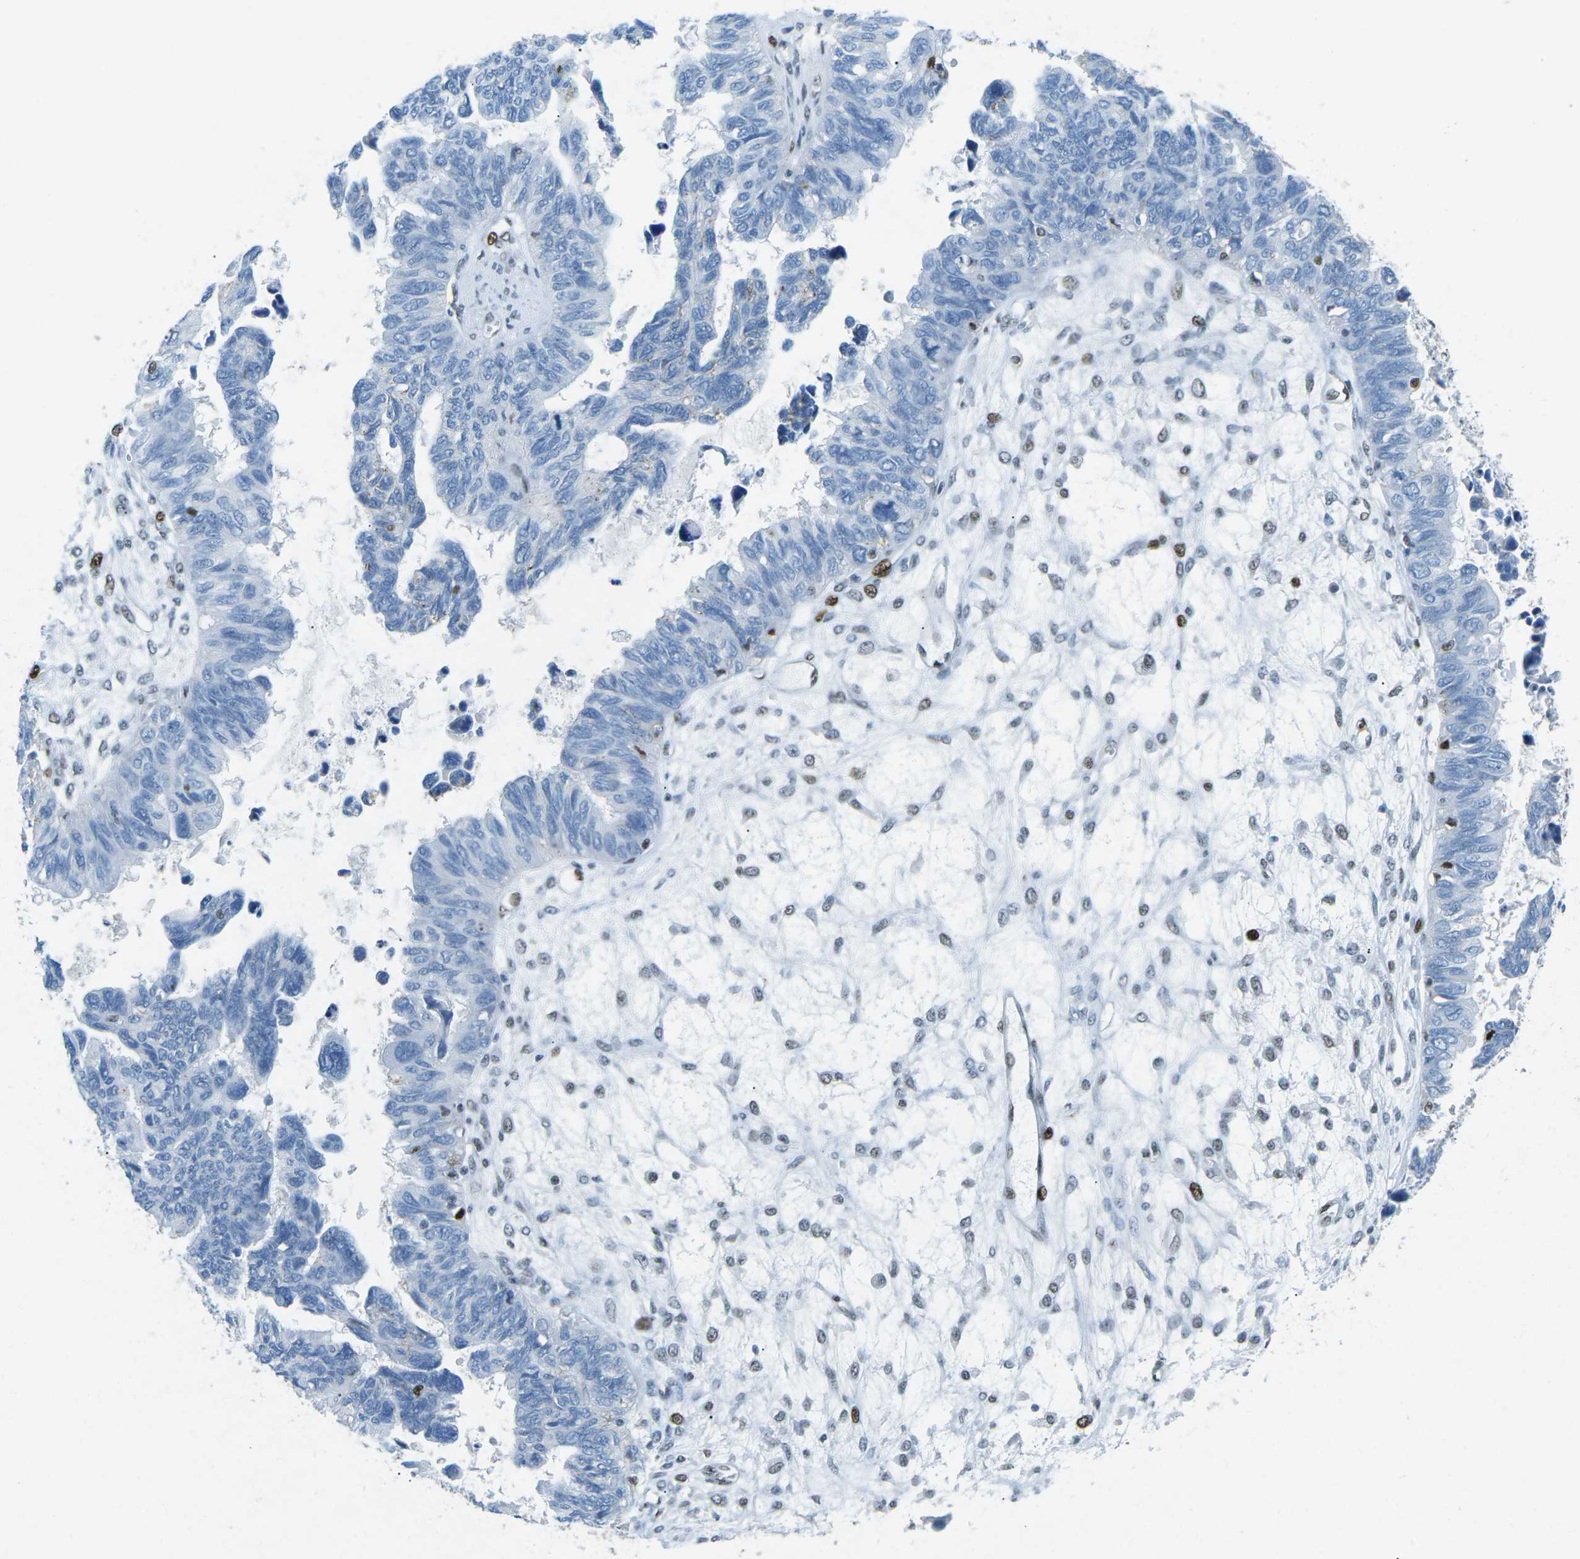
{"staining": {"intensity": "negative", "quantity": "none", "location": "none"}, "tissue": "ovarian cancer", "cell_type": "Tumor cells", "image_type": "cancer", "snomed": [{"axis": "morphology", "description": "Cystadenocarcinoma, serous, NOS"}, {"axis": "topography", "description": "Ovary"}], "caption": "Tumor cells are negative for protein expression in human ovarian cancer (serous cystadenocarcinoma).", "gene": "RB1", "patient": {"sex": "female", "age": 79}}